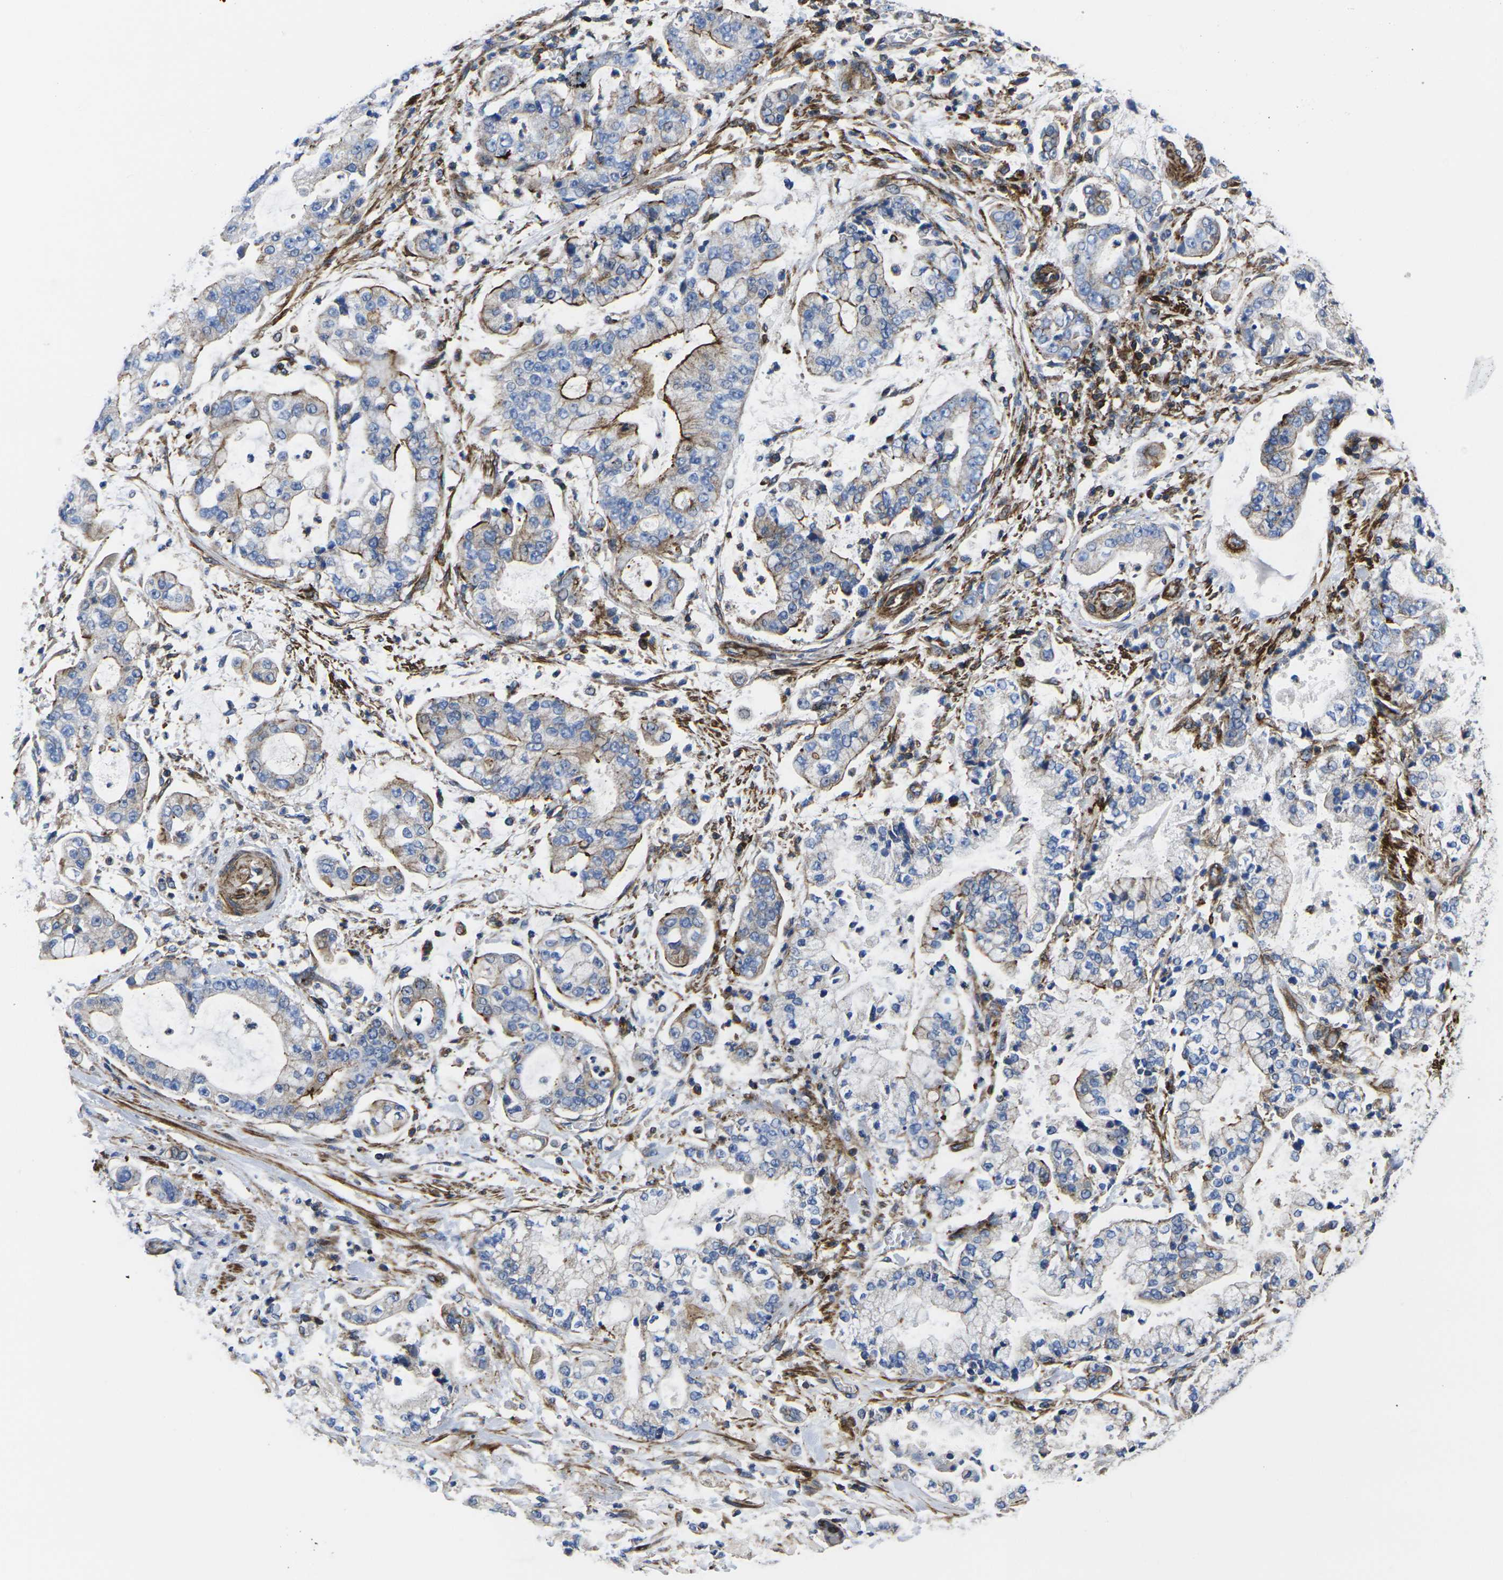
{"staining": {"intensity": "strong", "quantity": "<25%", "location": "cytoplasmic/membranous"}, "tissue": "stomach cancer", "cell_type": "Tumor cells", "image_type": "cancer", "snomed": [{"axis": "morphology", "description": "Adenocarcinoma, NOS"}, {"axis": "topography", "description": "Stomach"}], "caption": "Adenocarcinoma (stomach) stained with a brown dye exhibits strong cytoplasmic/membranous positive staining in approximately <25% of tumor cells.", "gene": "GPR4", "patient": {"sex": "male", "age": 76}}